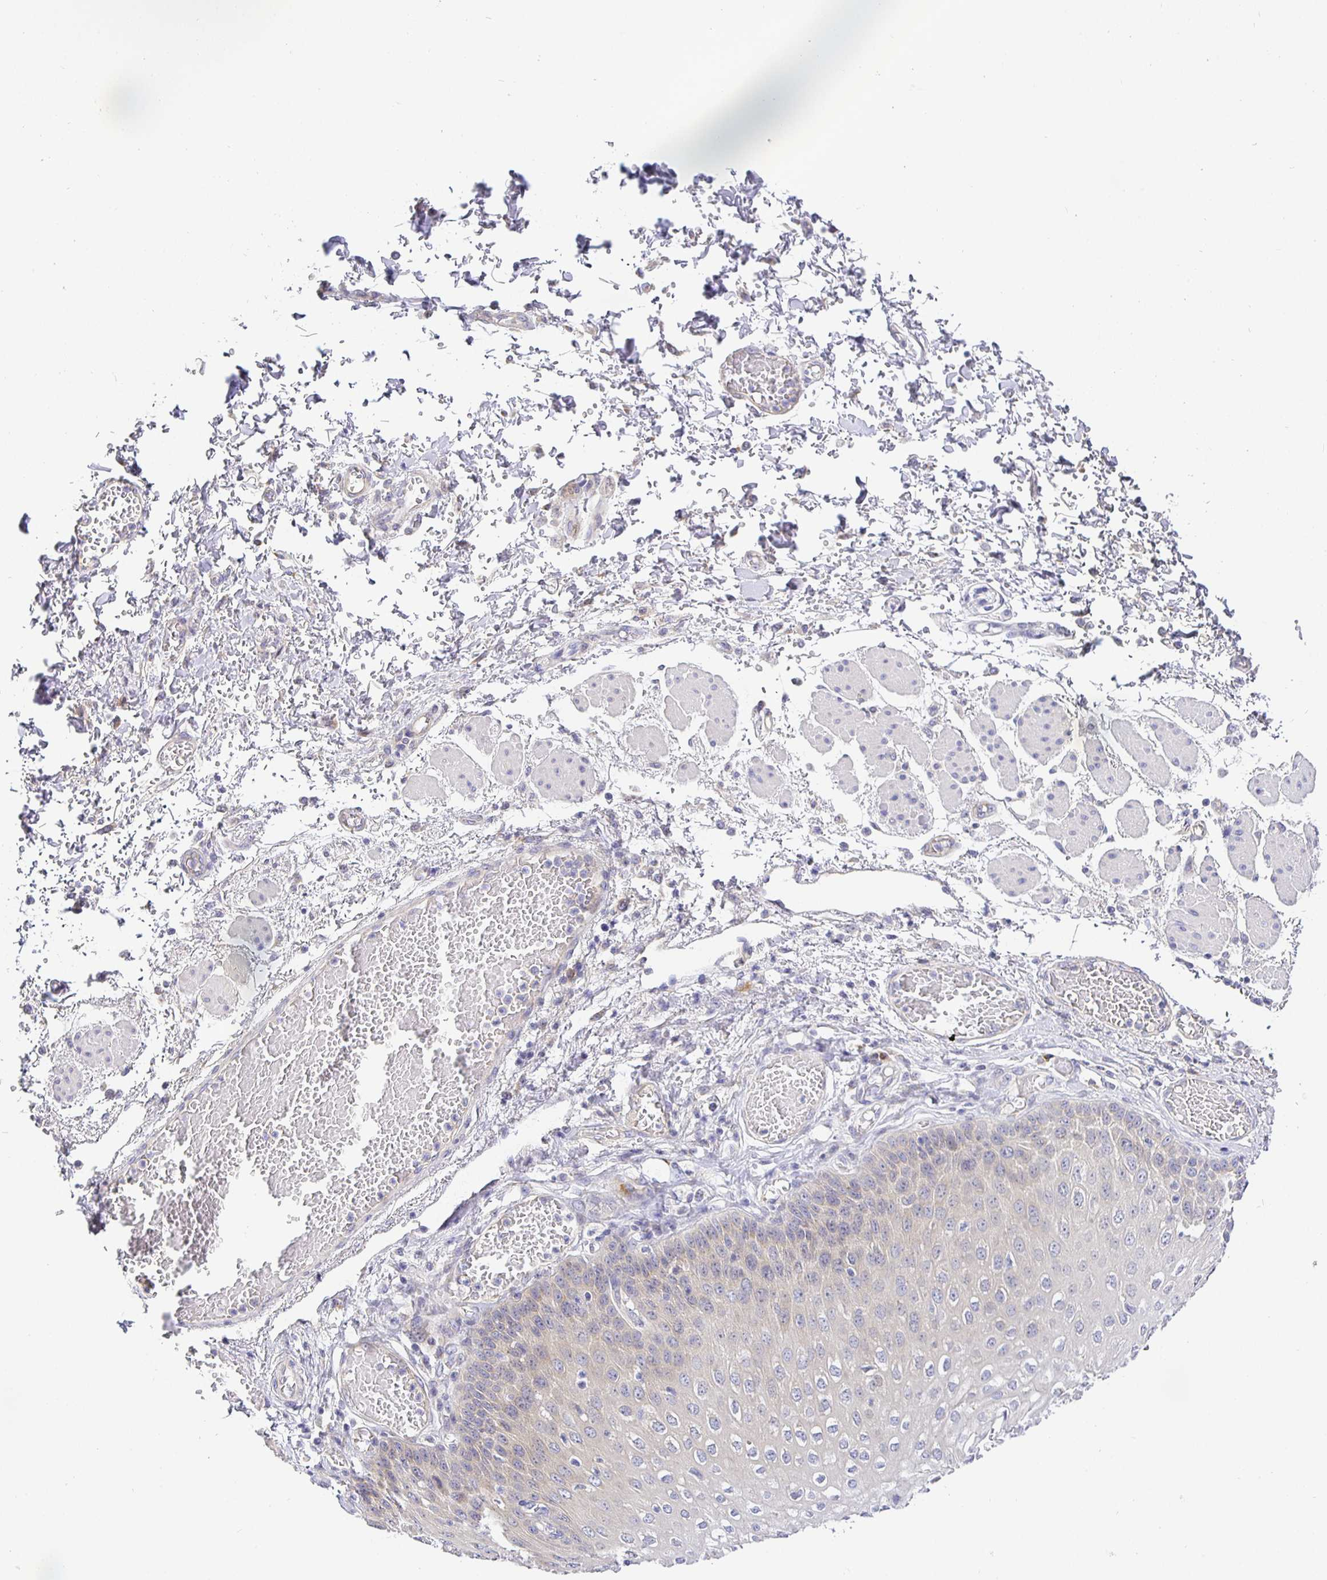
{"staining": {"intensity": "weak", "quantity": "25%-75%", "location": "cytoplasmic/membranous"}, "tissue": "esophagus", "cell_type": "Squamous epithelial cells", "image_type": "normal", "snomed": [{"axis": "morphology", "description": "Normal tissue, NOS"}, {"axis": "morphology", "description": "Adenocarcinoma, NOS"}, {"axis": "topography", "description": "Esophagus"}], "caption": "Benign esophagus was stained to show a protein in brown. There is low levels of weak cytoplasmic/membranous staining in about 25%-75% of squamous epithelial cells. (IHC, brightfield microscopy, high magnification).", "gene": "OPALIN", "patient": {"sex": "male", "age": 81}}